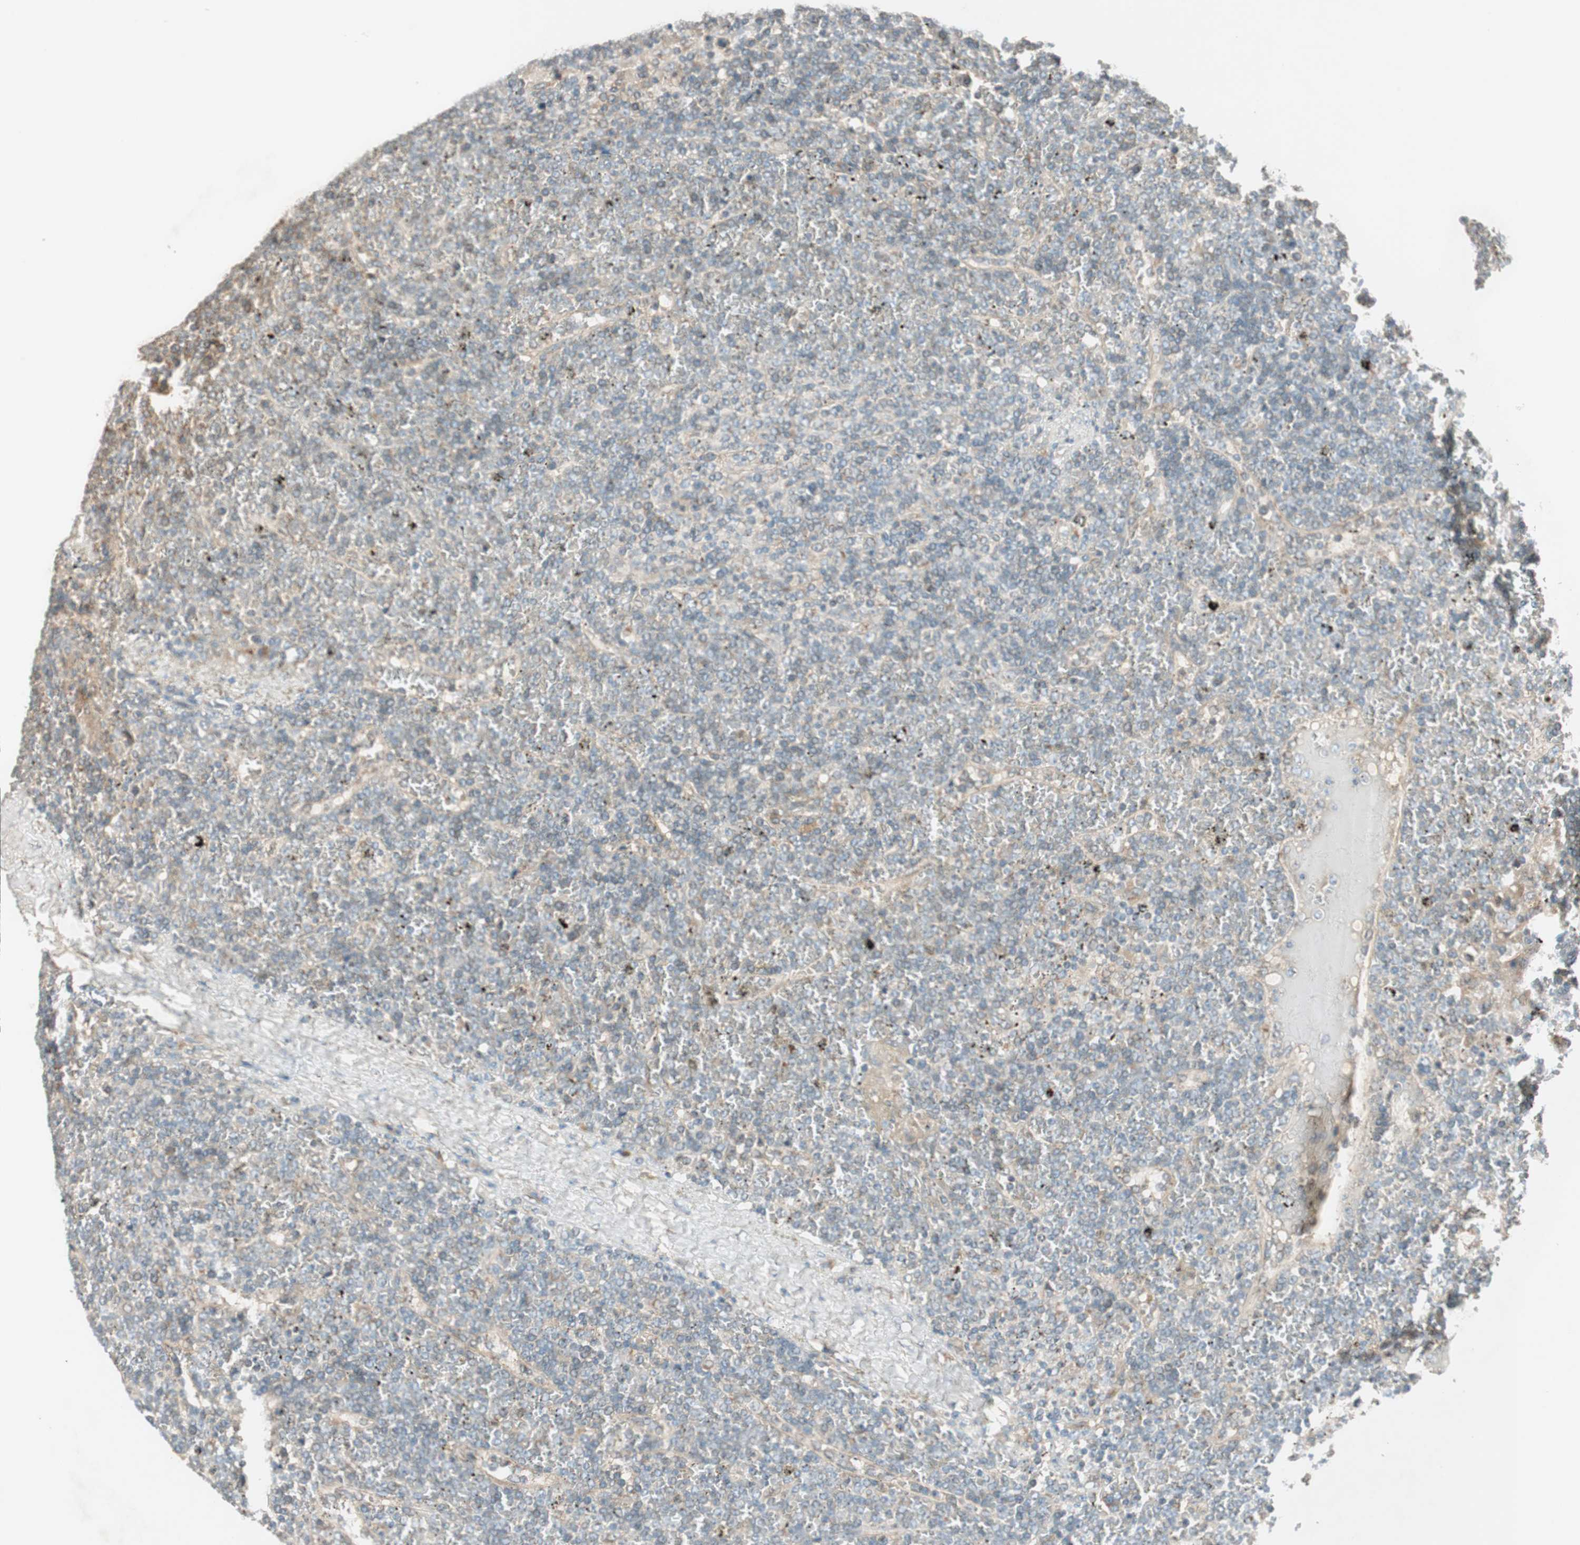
{"staining": {"intensity": "weak", "quantity": "<25%", "location": "cytoplasmic/membranous"}, "tissue": "lymphoma", "cell_type": "Tumor cells", "image_type": "cancer", "snomed": [{"axis": "morphology", "description": "Malignant lymphoma, non-Hodgkin's type, Low grade"}, {"axis": "topography", "description": "Spleen"}], "caption": "Tumor cells are negative for brown protein staining in lymphoma. The staining is performed using DAB (3,3'-diaminobenzidine) brown chromogen with nuclei counter-stained in using hematoxylin.", "gene": "SEC16A", "patient": {"sex": "female", "age": 19}}